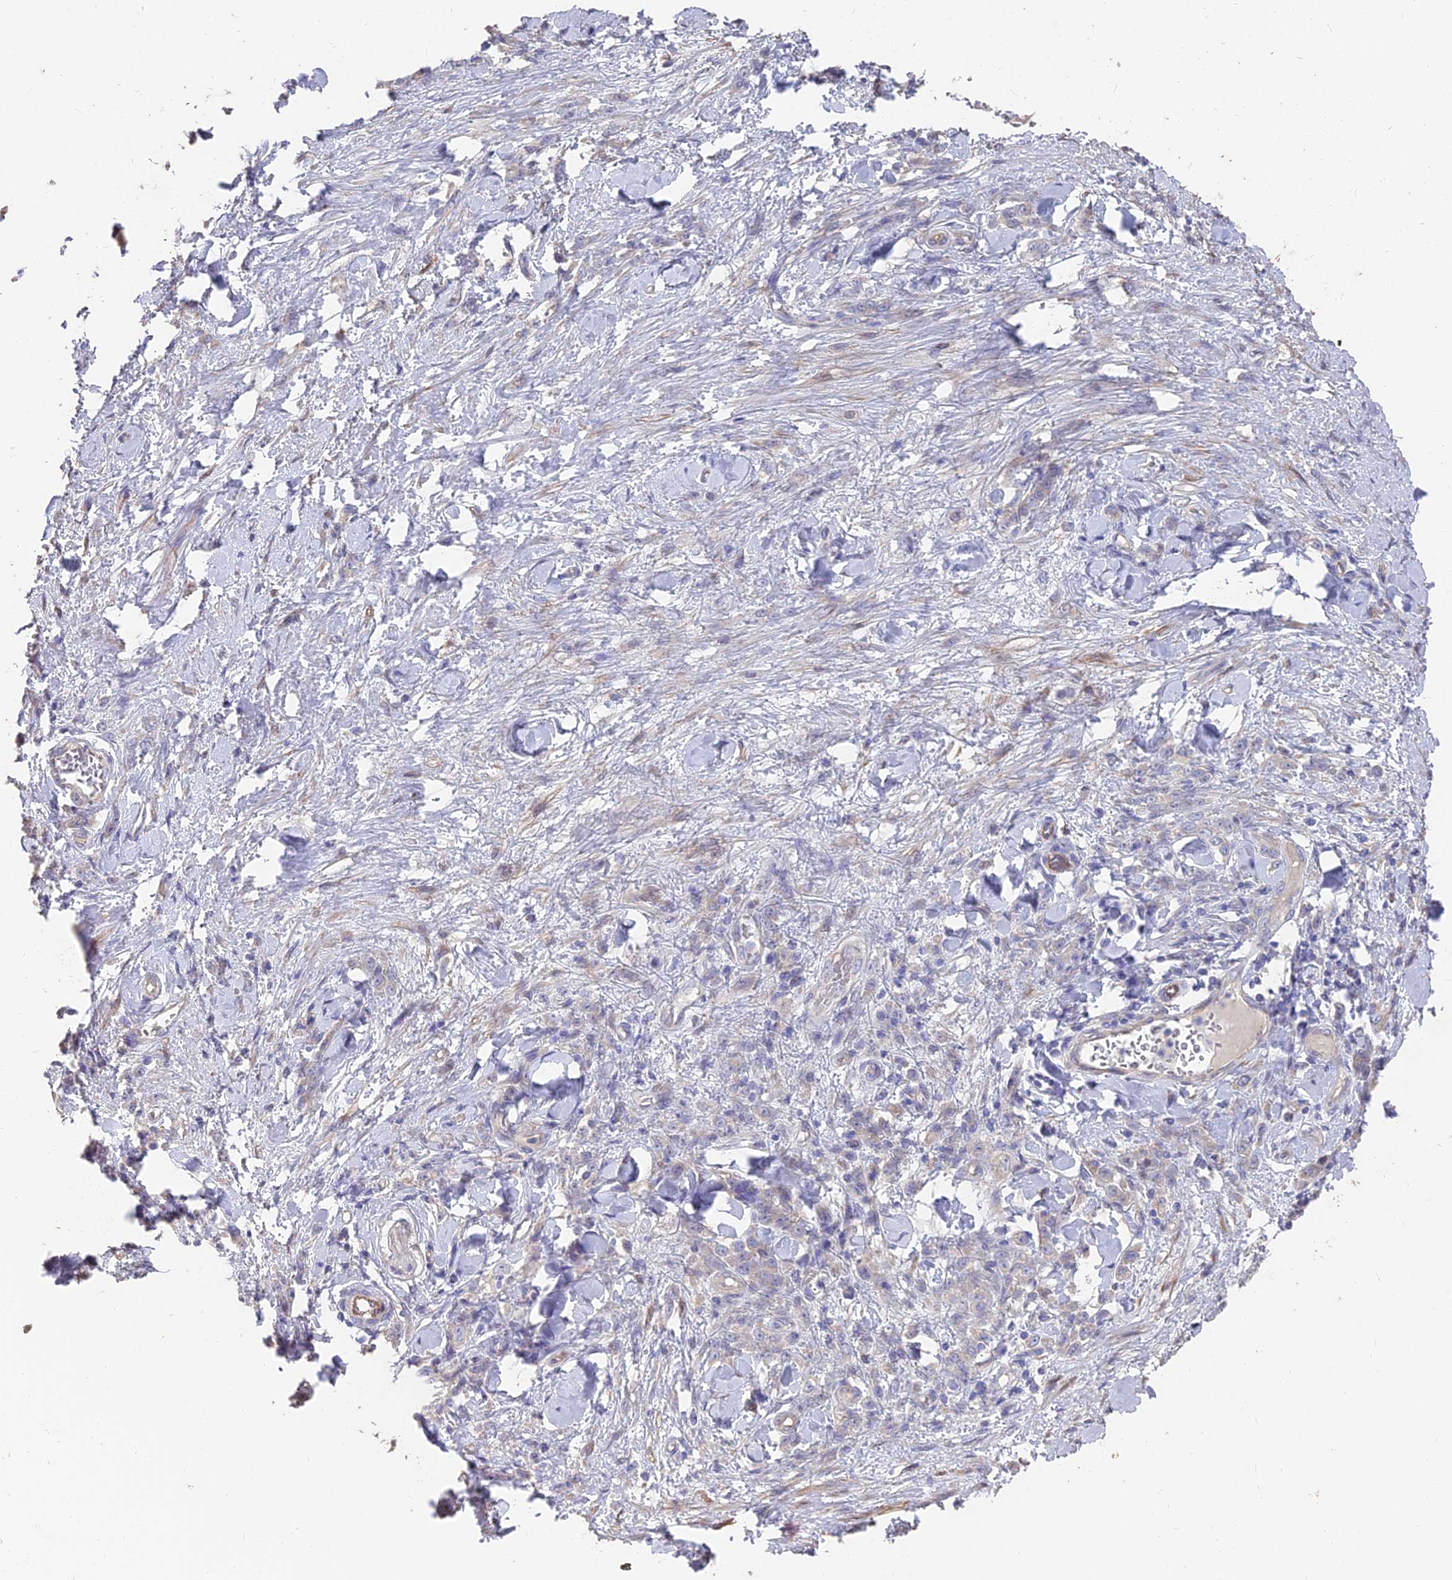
{"staining": {"intensity": "weak", "quantity": "<25%", "location": "cytoplasmic/membranous"}, "tissue": "stomach cancer", "cell_type": "Tumor cells", "image_type": "cancer", "snomed": [{"axis": "morphology", "description": "Normal tissue, NOS"}, {"axis": "morphology", "description": "Adenocarcinoma, NOS"}, {"axis": "topography", "description": "Stomach"}], "caption": "A micrograph of human stomach cancer is negative for staining in tumor cells.", "gene": "FAM168B", "patient": {"sex": "male", "age": 82}}